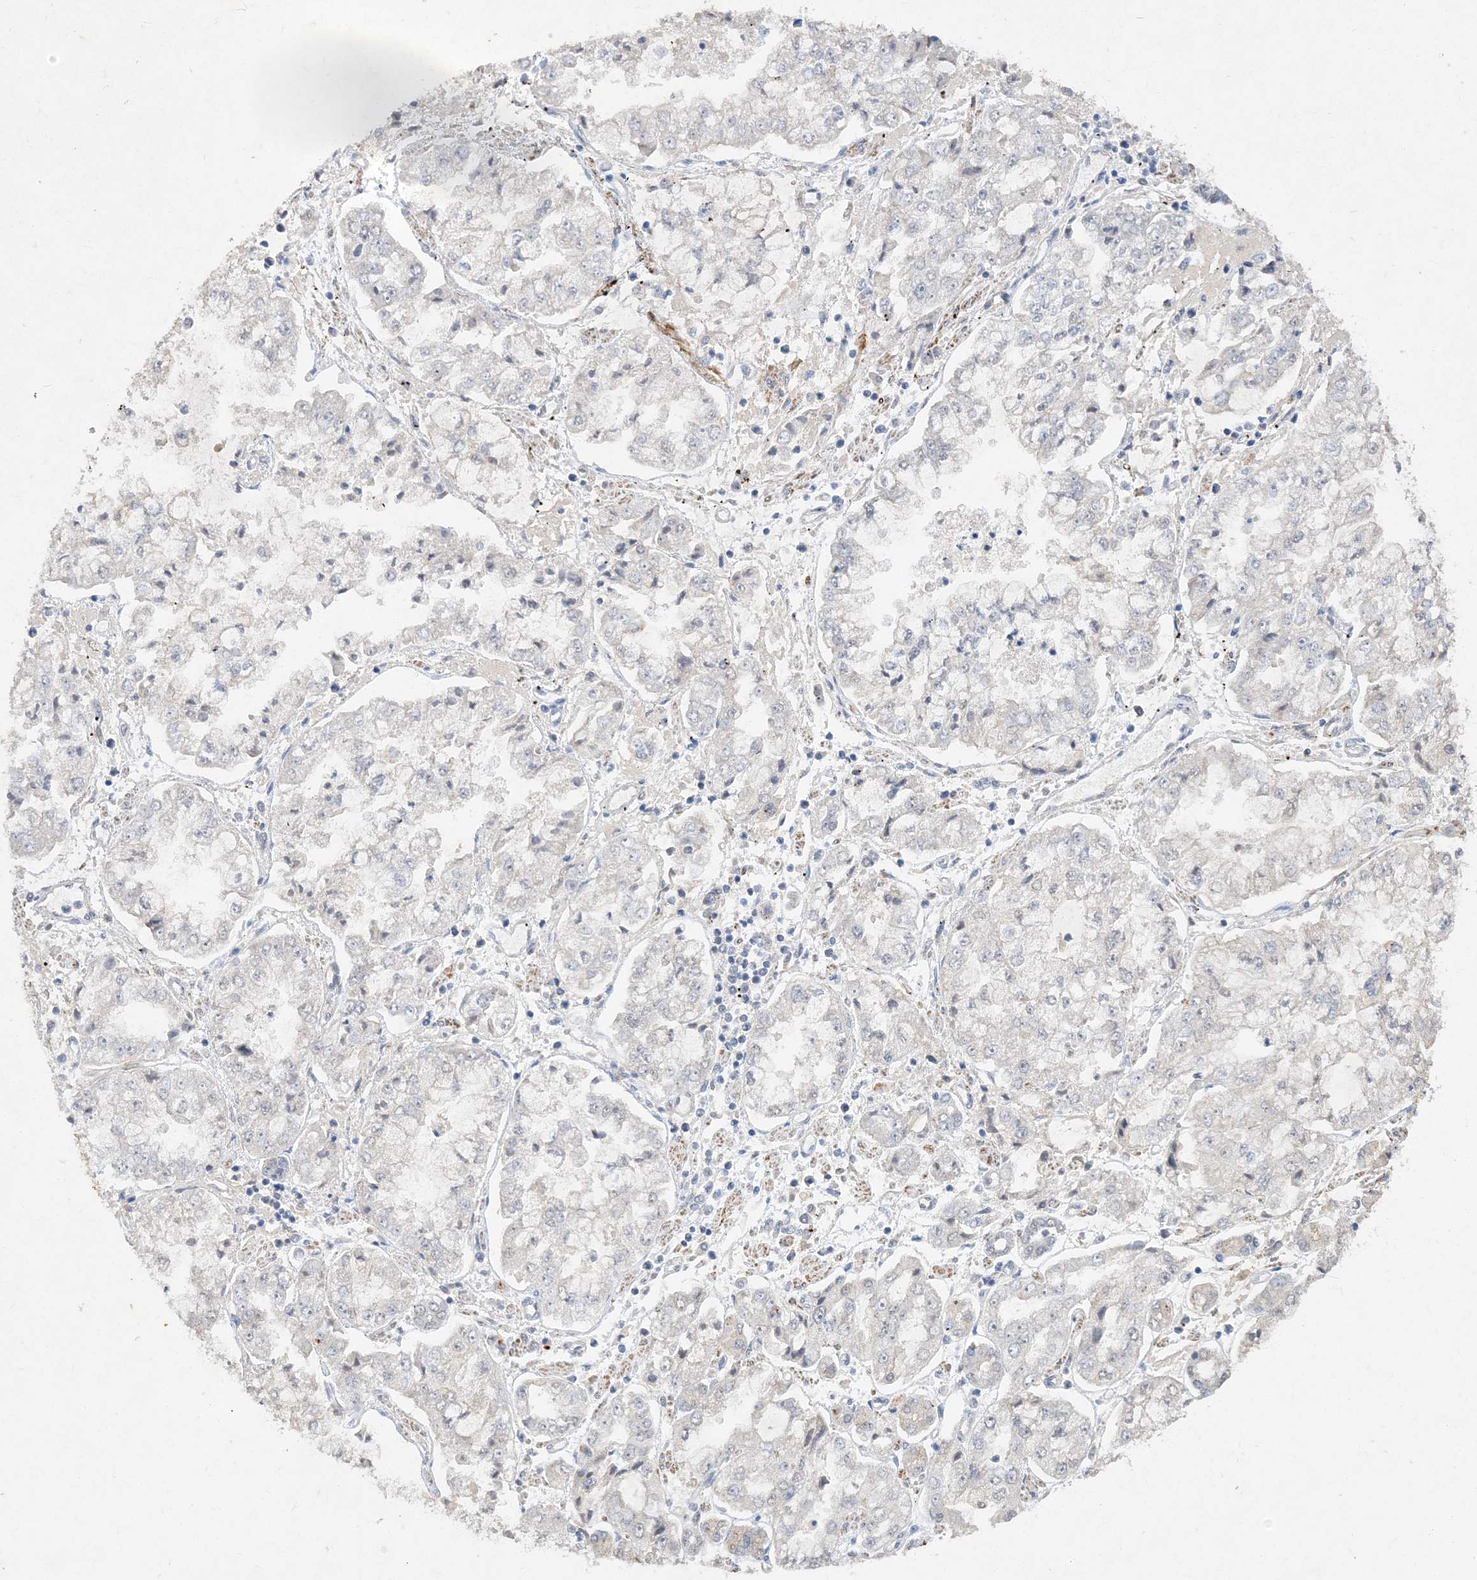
{"staining": {"intensity": "negative", "quantity": "none", "location": "none"}, "tissue": "stomach cancer", "cell_type": "Tumor cells", "image_type": "cancer", "snomed": [{"axis": "morphology", "description": "Adenocarcinoma, NOS"}, {"axis": "topography", "description": "Stomach"}], "caption": "Immunohistochemistry (IHC) of adenocarcinoma (stomach) shows no staining in tumor cells.", "gene": "C11orf58", "patient": {"sex": "male", "age": 76}}